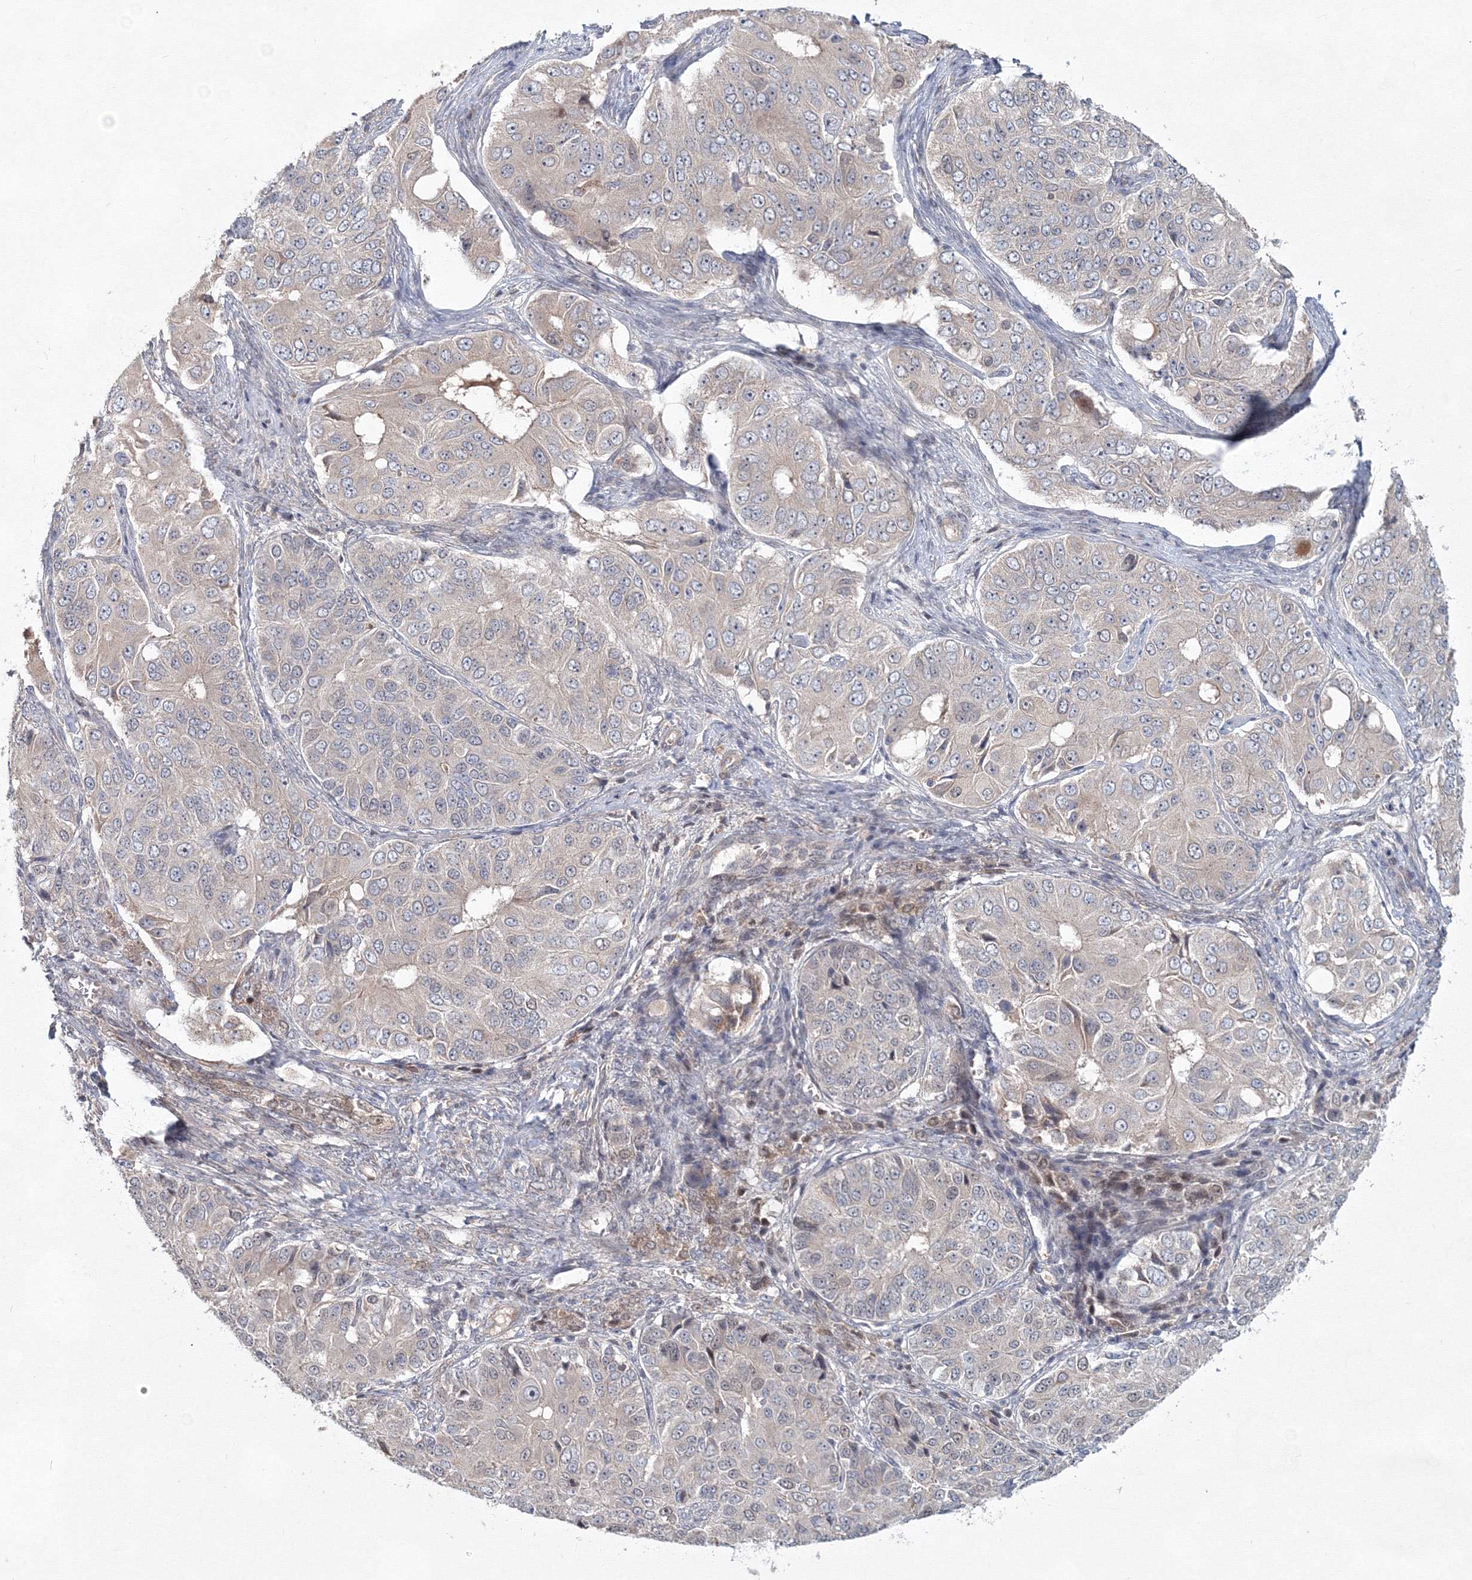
{"staining": {"intensity": "negative", "quantity": "none", "location": "none"}, "tissue": "ovarian cancer", "cell_type": "Tumor cells", "image_type": "cancer", "snomed": [{"axis": "morphology", "description": "Carcinoma, endometroid"}, {"axis": "topography", "description": "Ovary"}], "caption": "Tumor cells are negative for protein expression in human ovarian endometroid carcinoma. (DAB immunohistochemistry (IHC), high magnification).", "gene": "MKRN2", "patient": {"sex": "female", "age": 51}}